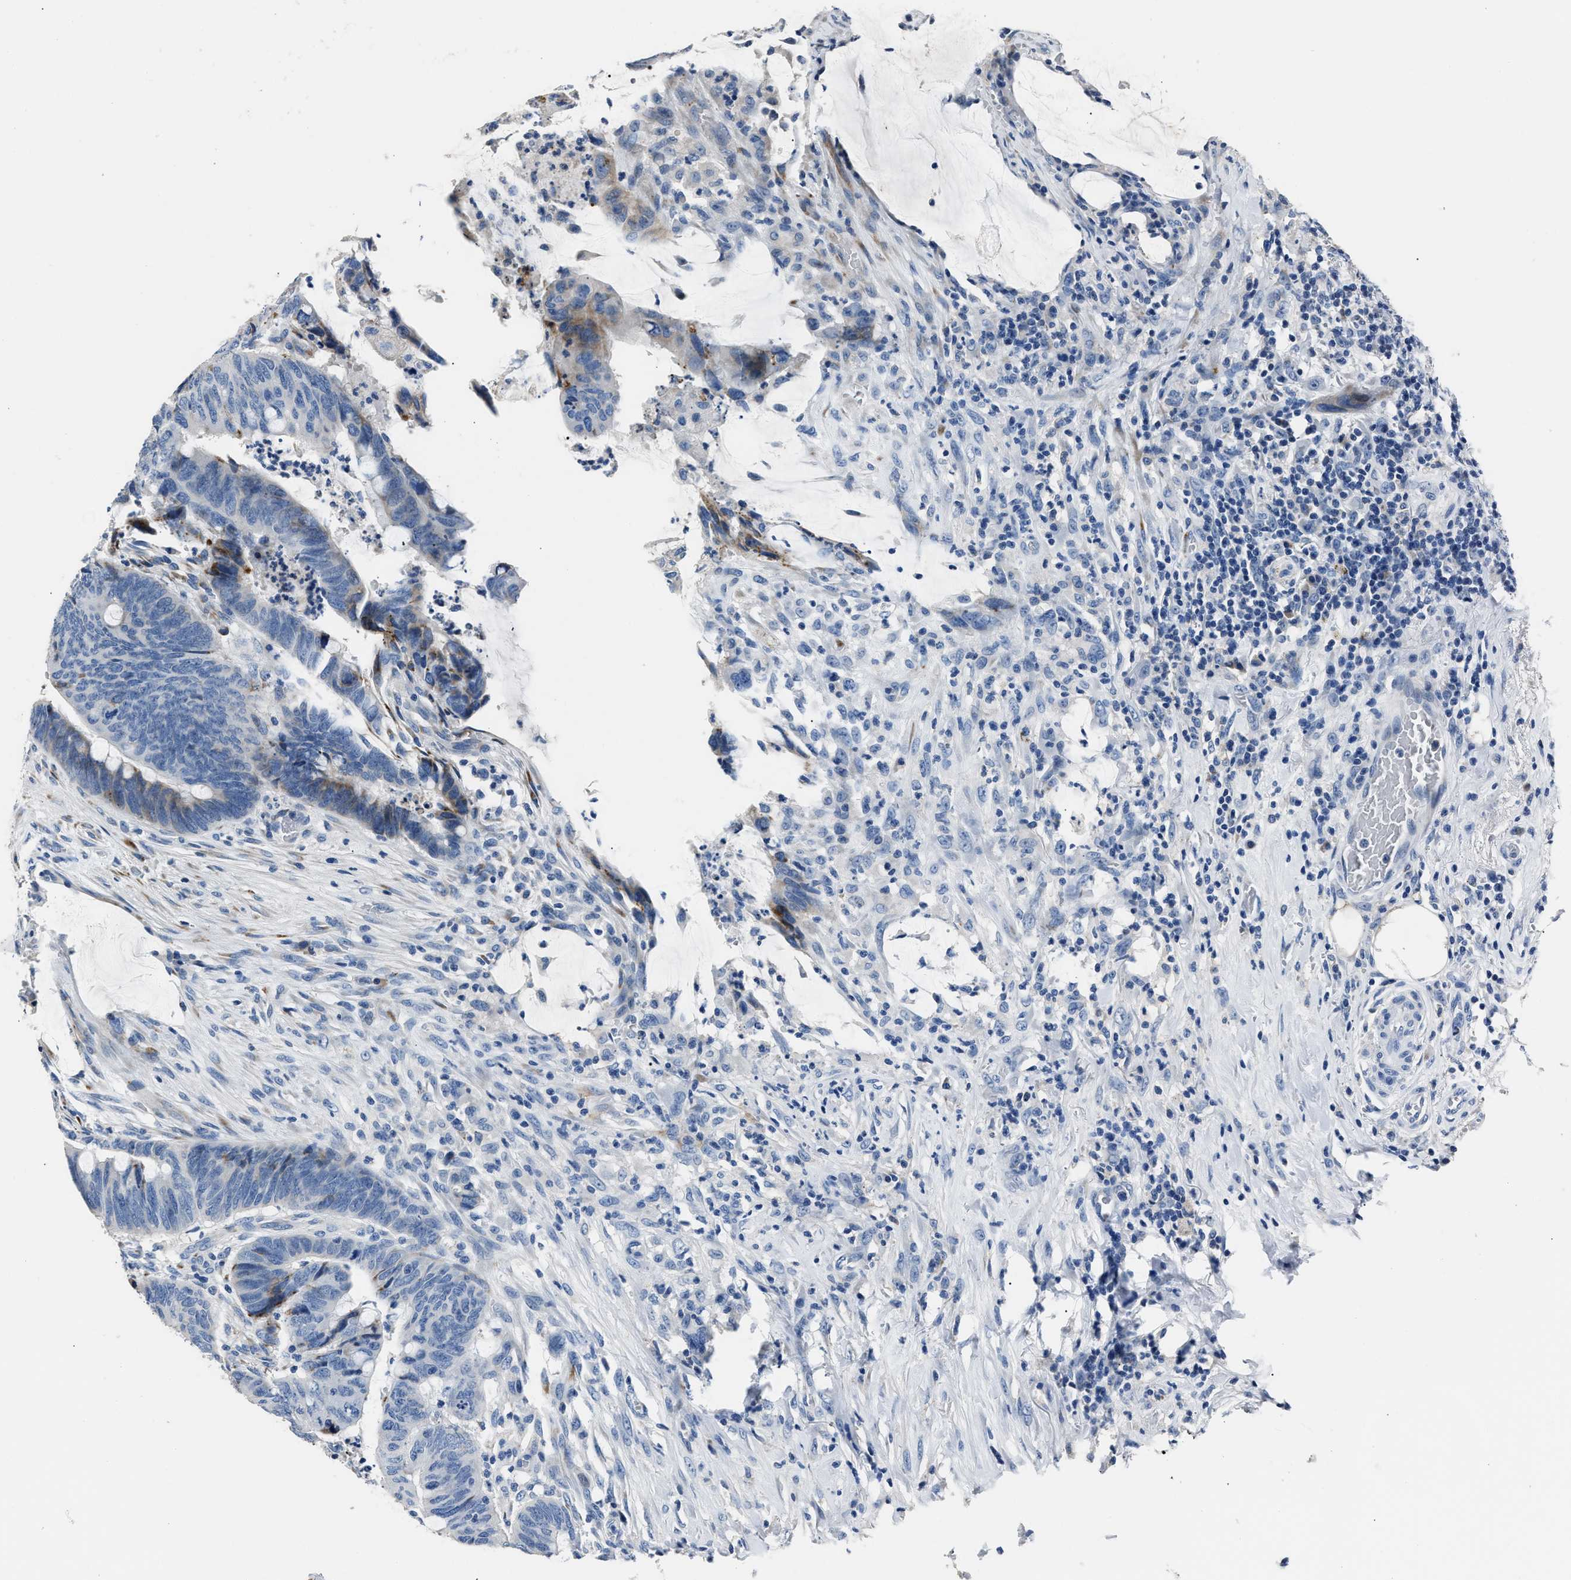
{"staining": {"intensity": "moderate", "quantity": "<25%", "location": "cytoplasmic/membranous"}, "tissue": "colorectal cancer", "cell_type": "Tumor cells", "image_type": "cancer", "snomed": [{"axis": "morphology", "description": "Normal tissue, NOS"}, {"axis": "morphology", "description": "Adenocarcinoma, NOS"}, {"axis": "topography", "description": "Rectum"}, {"axis": "topography", "description": "Peripheral nerve tissue"}], "caption": "A brown stain labels moderate cytoplasmic/membranous positivity of a protein in human colorectal adenocarcinoma tumor cells.", "gene": "DNAJC24", "patient": {"sex": "male", "age": 92}}